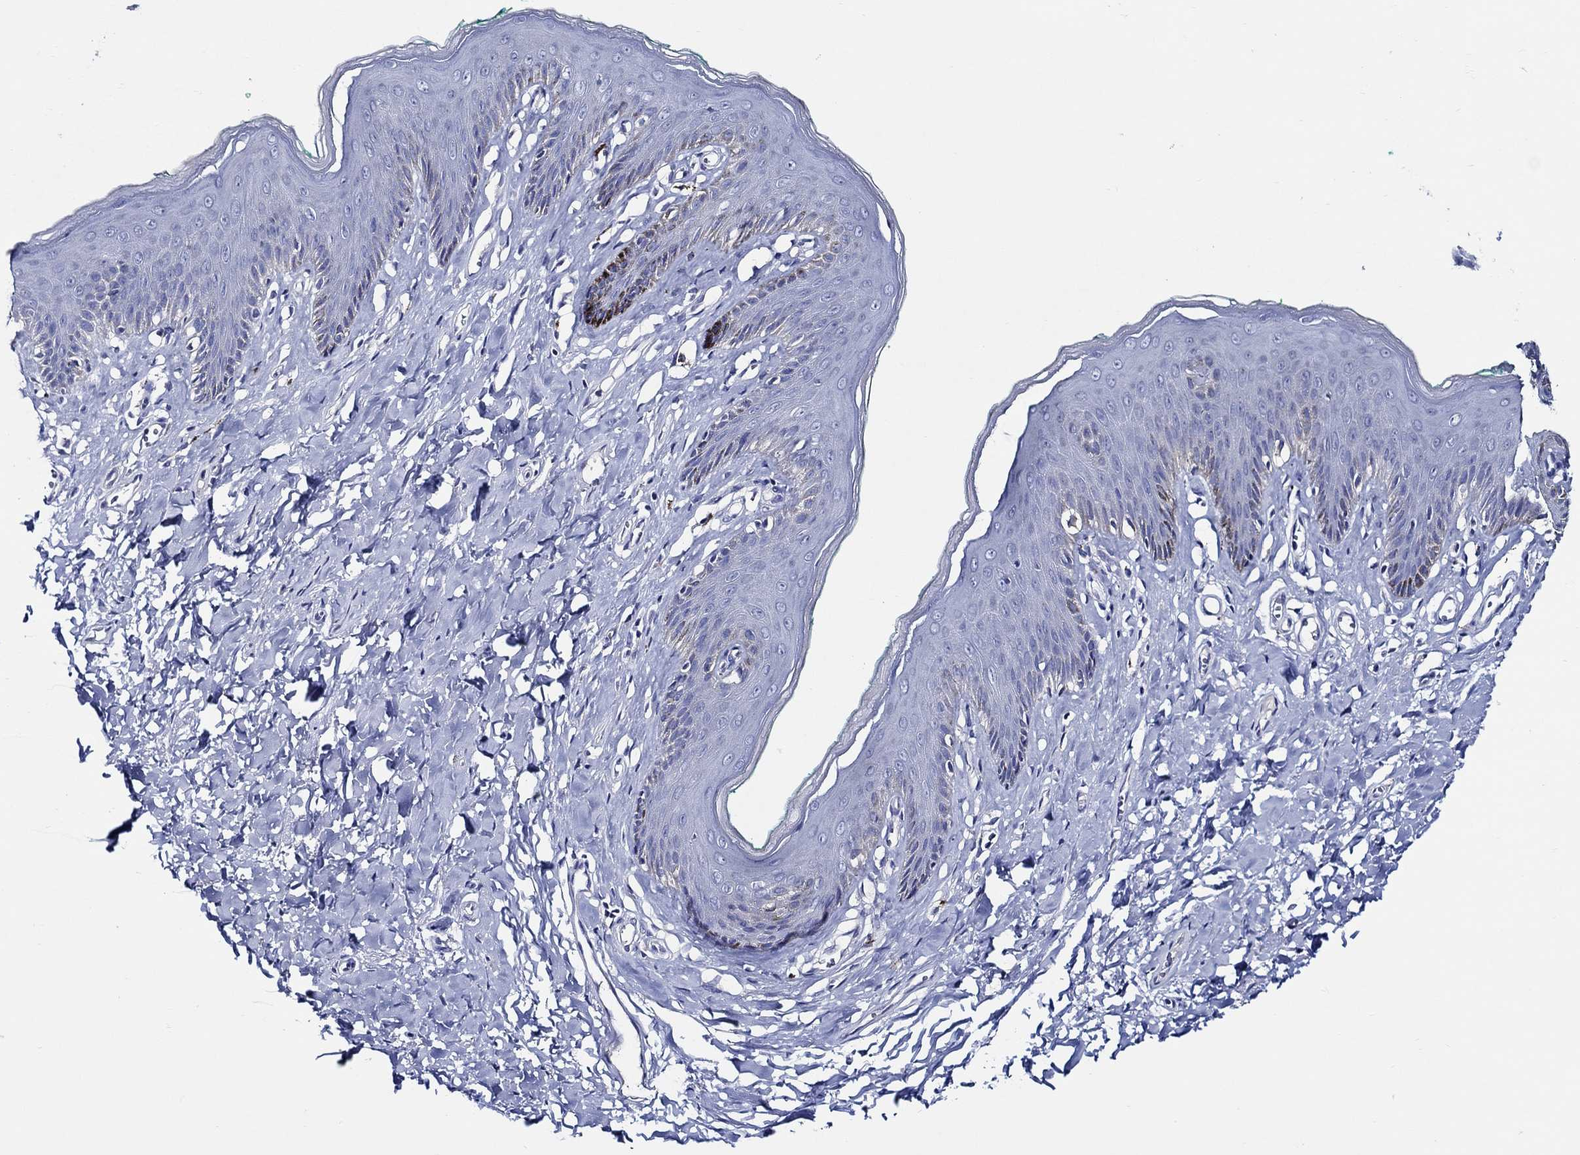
{"staining": {"intensity": "negative", "quantity": "none", "location": "none"}, "tissue": "skin", "cell_type": "Epidermal cells", "image_type": "normal", "snomed": [{"axis": "morphology", "description": "Normal tissue, NOS"}, {"axis": "topography", "description": "Vulva"}], "caption": "Epidermal cells show no significant staining in benign skin. (Stains: DAB (3,3'-diaminobenzidine) IHC with hematoxylin counter stain, Microscopy: brightfield microscopy at high magnification).", "gene": "SKOR1", "patient": {"sex": "female", "age": 66}}